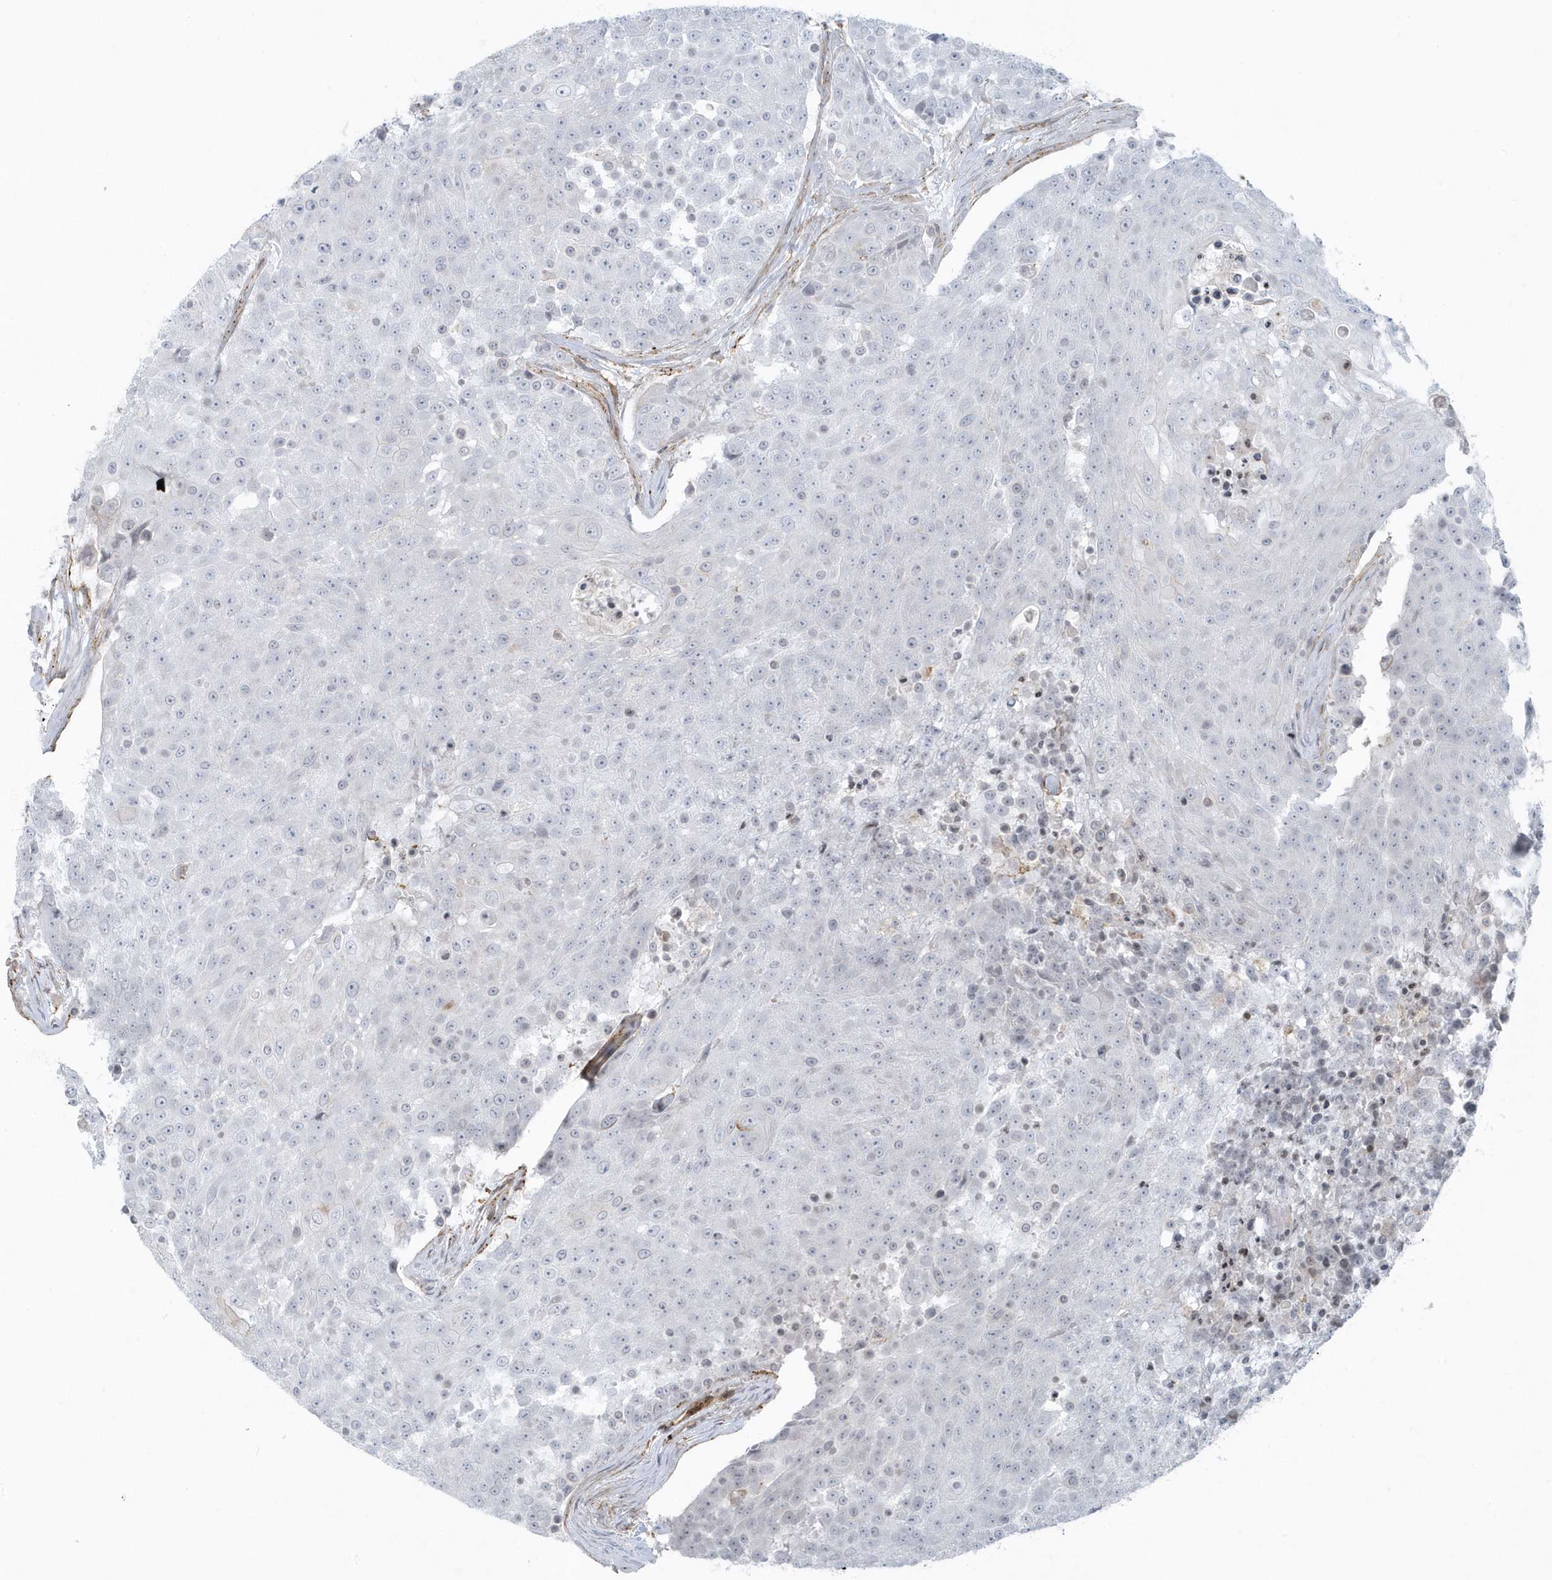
{"staining": {"intensity": "negative", "quantity": "none", "location": "none"}, "tissue": "urothelial cancer", "cell_type": "Tumor cells", "image_type": "cancer", "snomed": [{"axis": "morphology", "description": "Urothelial carcinoma, High grade"}, {"axis": "topography", "description": "Urinary bladder"}], "caption": "Tumor cells are negative for brown protein staining in urothelial carcinoma (high-grade). (Stains: DAB IHC with hematoxylin counter stain, Microscopy: brightfield microscopy at high magnification).", "gene": "CACNB2", "patient": {"sex": "female", "age": 63}}